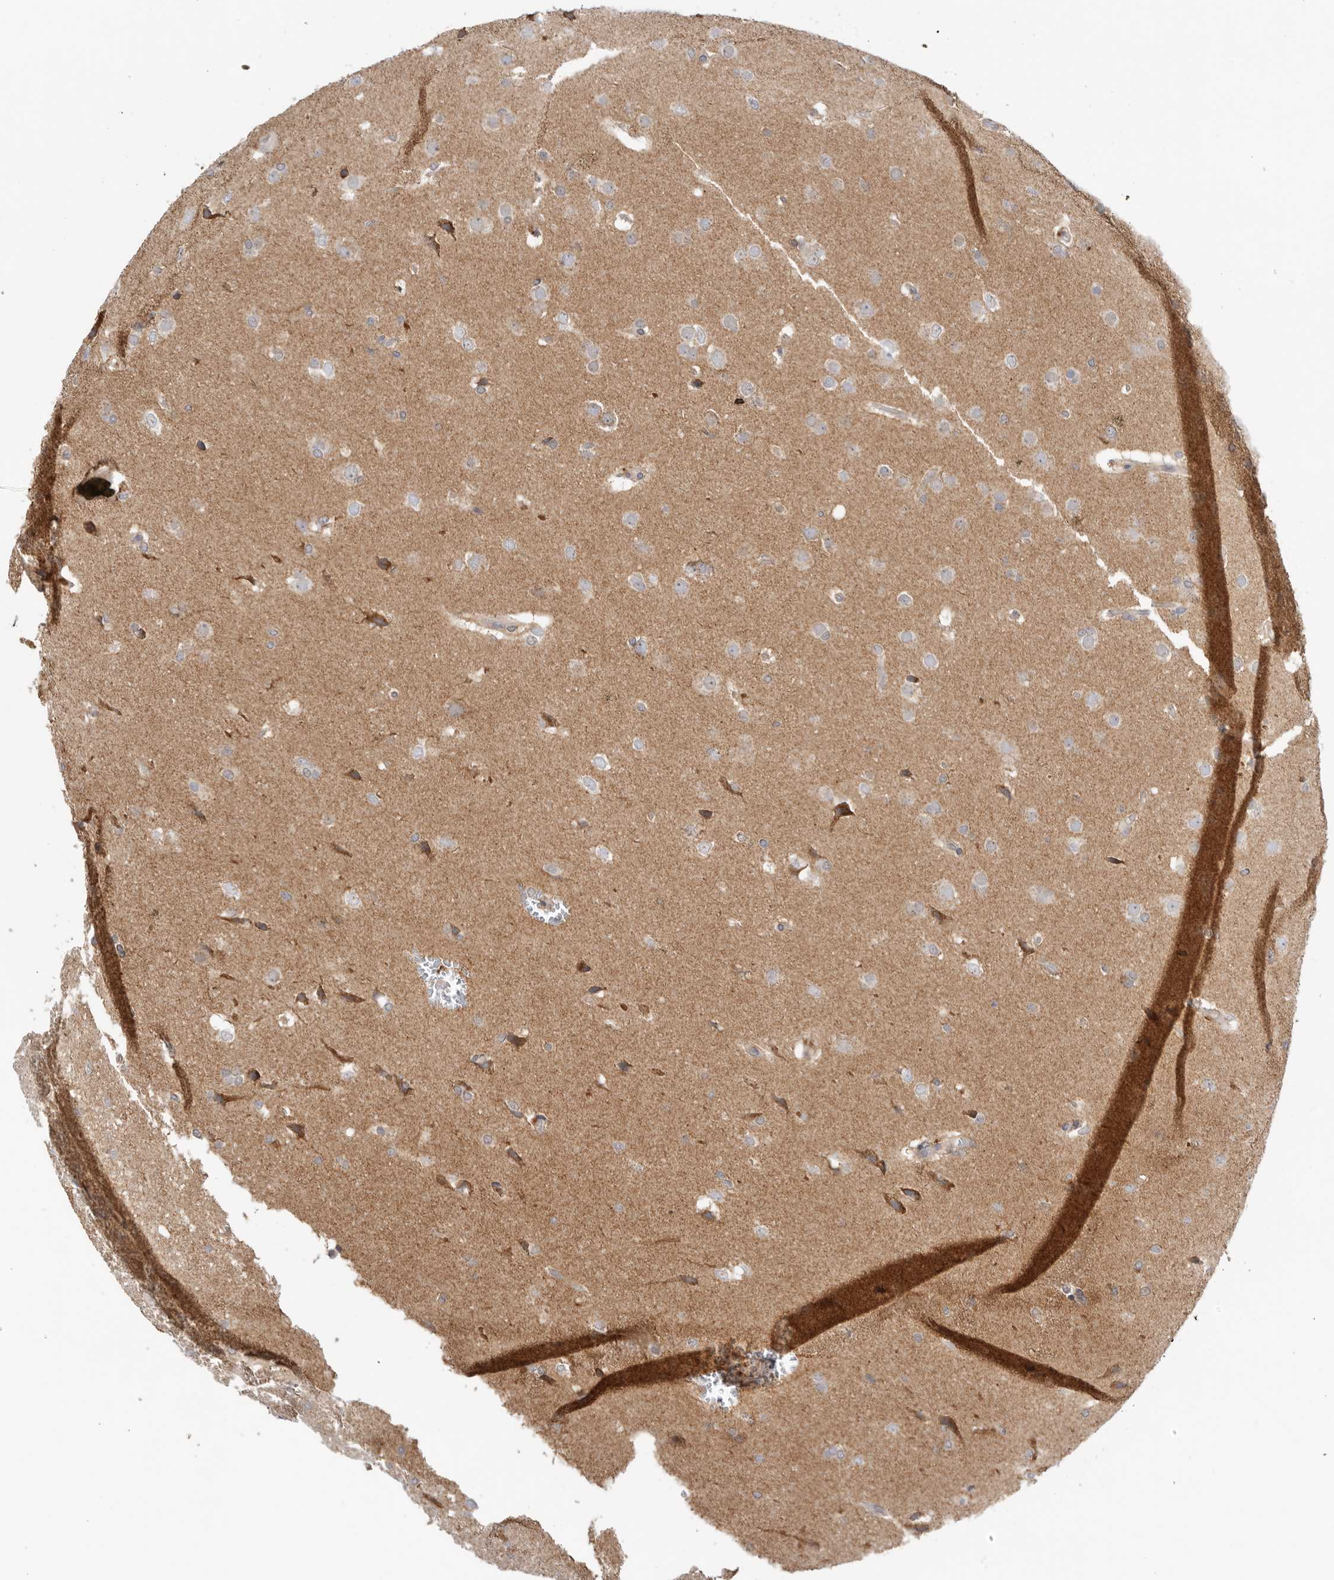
{"staining": {"intensity": "negative", "quantity": "none", "location": "none"}, "tissue": "glioma", "cell_type": "Tumor cells", "image_type": "cancer", "snomed": [{"axis": "morphology", "description": "Glioma, malignant, Low grade"}, {"axis": "topography", "description": "Brain"}], "caption": "An image of malignant glioma (low-grade) stained for a protein exhibits no brown staining in tumor cells. Nuclei are stained in blue.", "gene": "GNE", "patient": {"sex": "female", "age": 37}}